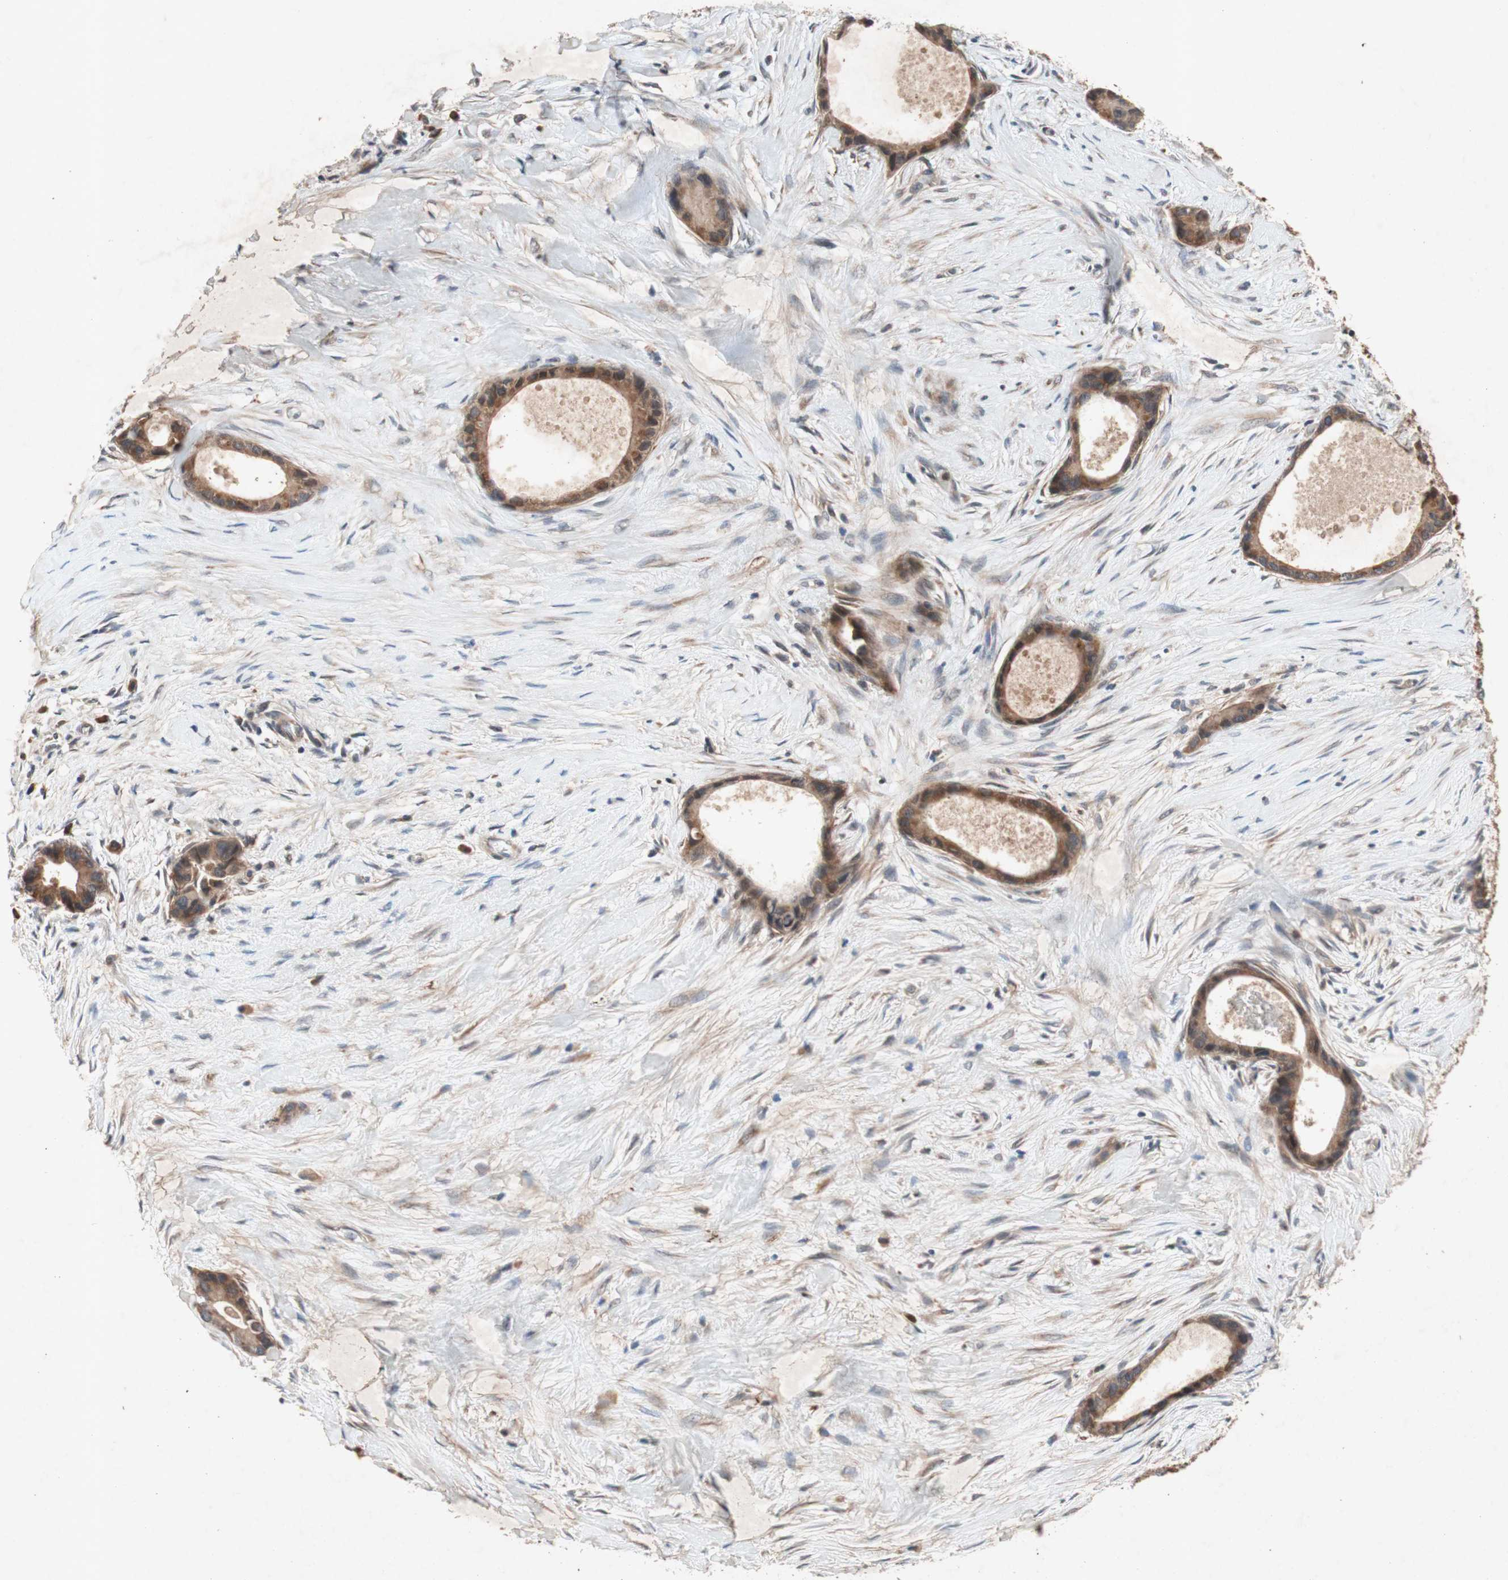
{"staining": {"intensity": "moderate", "quantity": ">75%", "location": "cytoplasmic/membranous"}, "tissue": "liver cancer", "cell_type": "Tumor cells", "image_type": "cancer", "snomed": [{"axis": "morphology", "description": "Cholangiocarcinoma"}, {"axis": "topography", "description": "Liver"}], "caption": "Immunohistochemical staining of liver cancer exhibits medium levels of moderate cytoplasmic/membranous protein staining in about >75% of tumor cells. The protein is stained brown, and the nuclei are stained in blue (DAB (3,3'-diaminobenzidine) IHC with brightfield microscopy, high magnification).", "gene": "DDOST", "patient": {"sex": "female", "age": 55}}